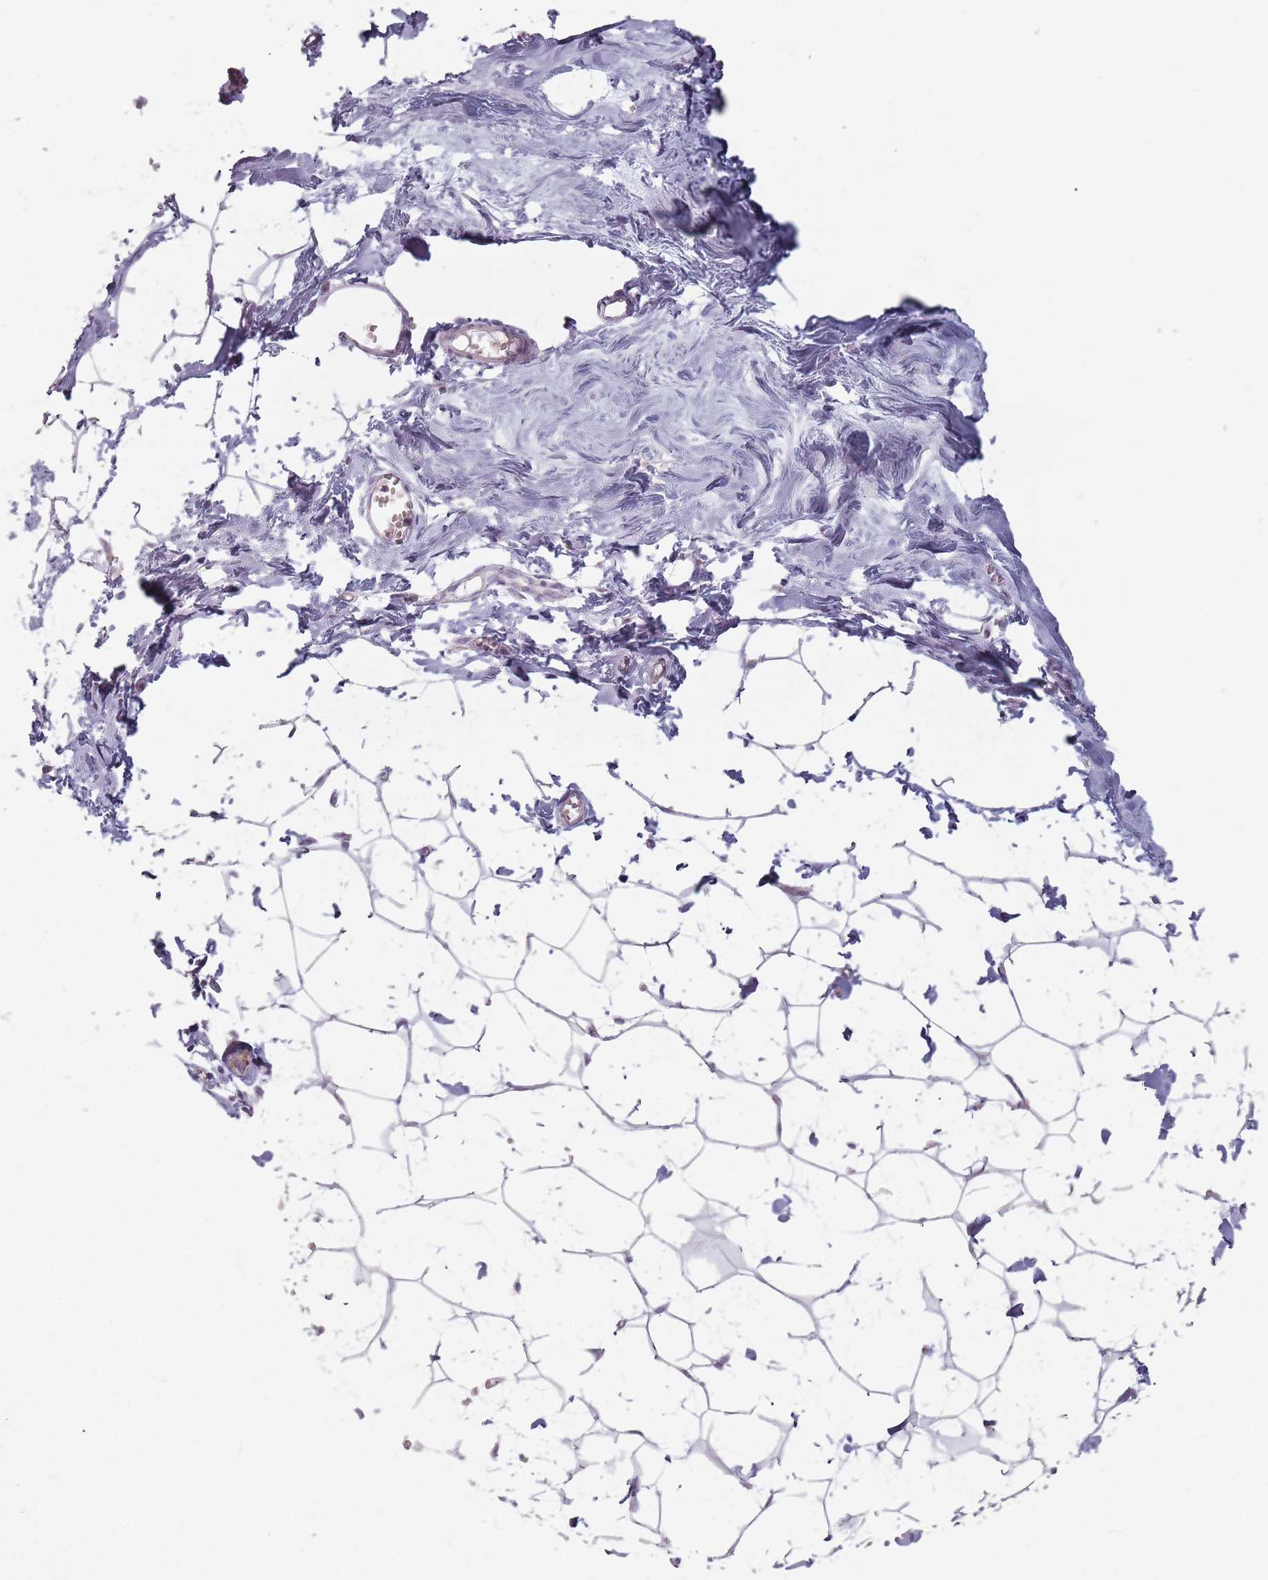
{"staining": {"intensity": "negative", "quantity": "none", "location": "none"}, "tissue": "breast", "cell_type": "Adipocytes", "image_type": "normal", "snomed": [{"axis": "morphology", "description": "Normal tissue, NOS"}, {"axis": "topography", "description": "Breast"}], "caption": "Breast stained for a protein using IHC demonstrates no staining adipocytes.", "gene": "ADAL", "patient": {"sex": "female", "age": 27}}